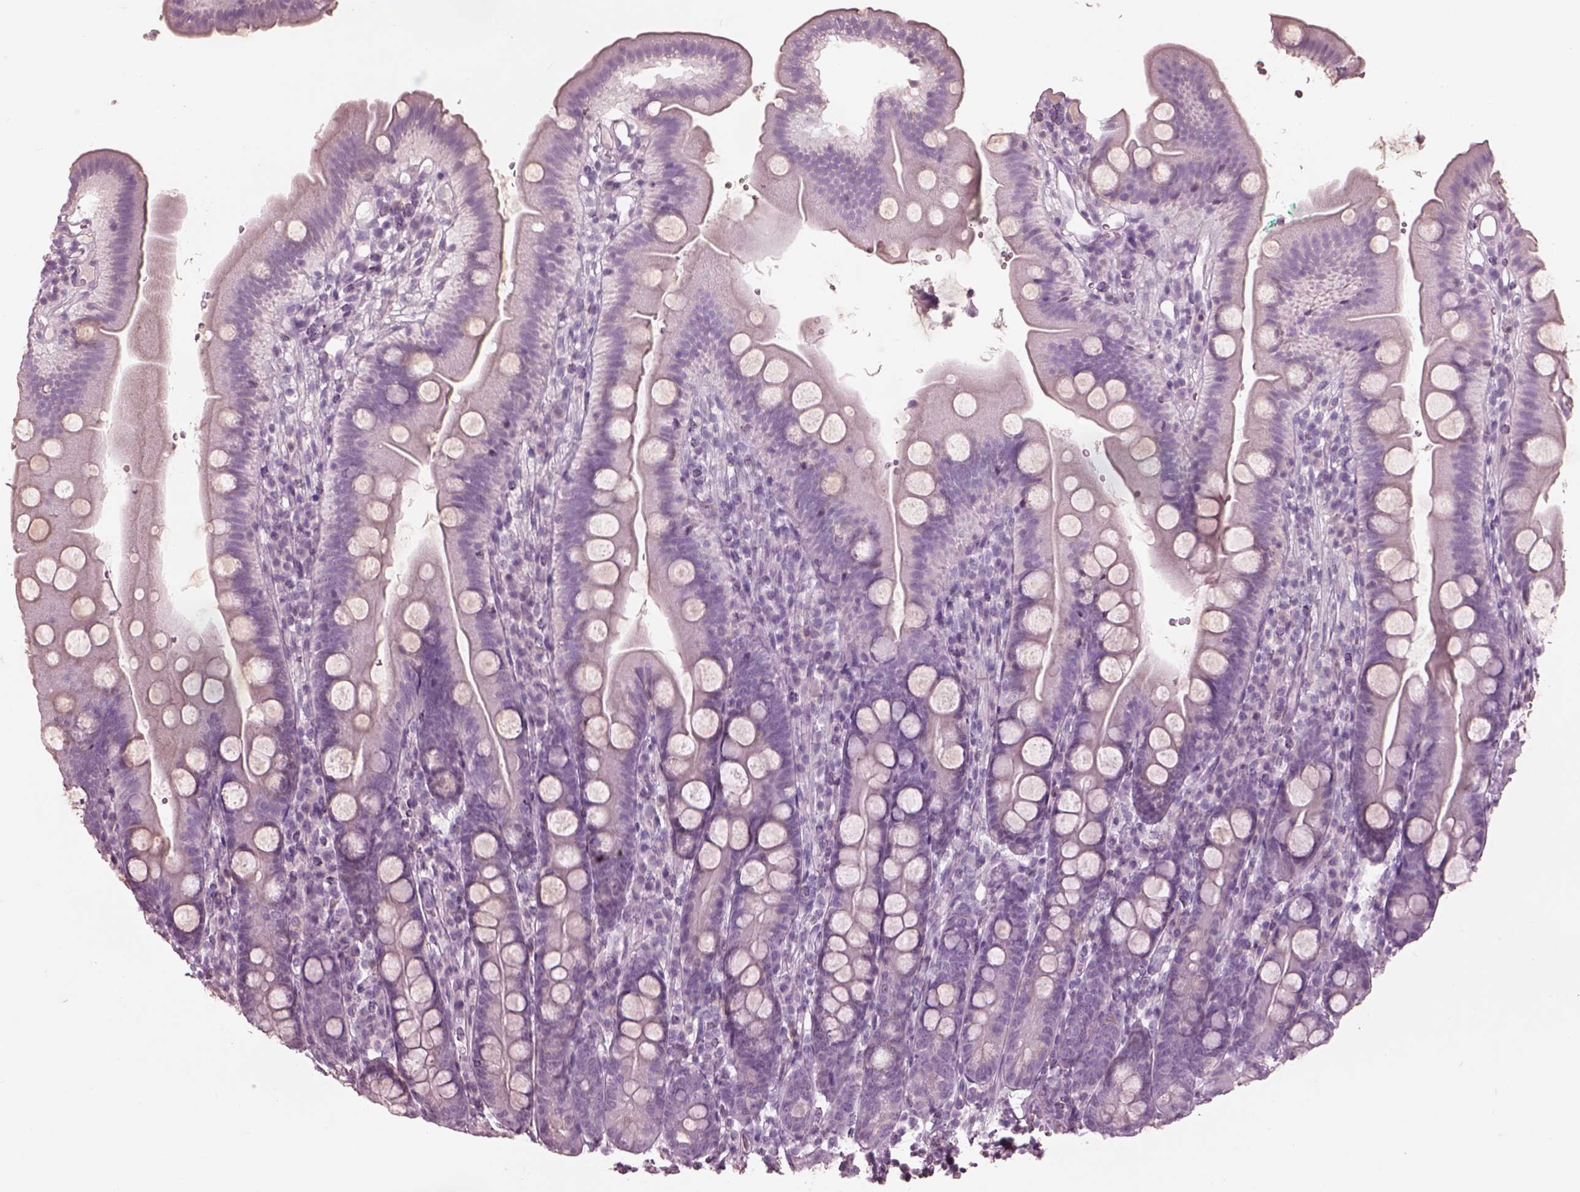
{"staining": {"intensity": "negative", "quantity": "none", "location": "none"}, "tissue": "duodenum", "cell_type": "Glandular cells", "image_type": "normal", "snomed": [{"axis": "morphology", "description": "Normal tissue, NOS"}, {"axis": "topography", "description": "Duodenum"}], "caption": "Protein analysis of benign duodenum demonstrates no significant expression in glandular cells. The staining was performed using DAB (3,3'-diaminobenzidine) to visualize the protein expression in brown, while the nuclei were stained in blue with hematoxylin (Magnification: 20x).", "gene": "PDCD1", "patient": {"sex": "female", "age": 67}}